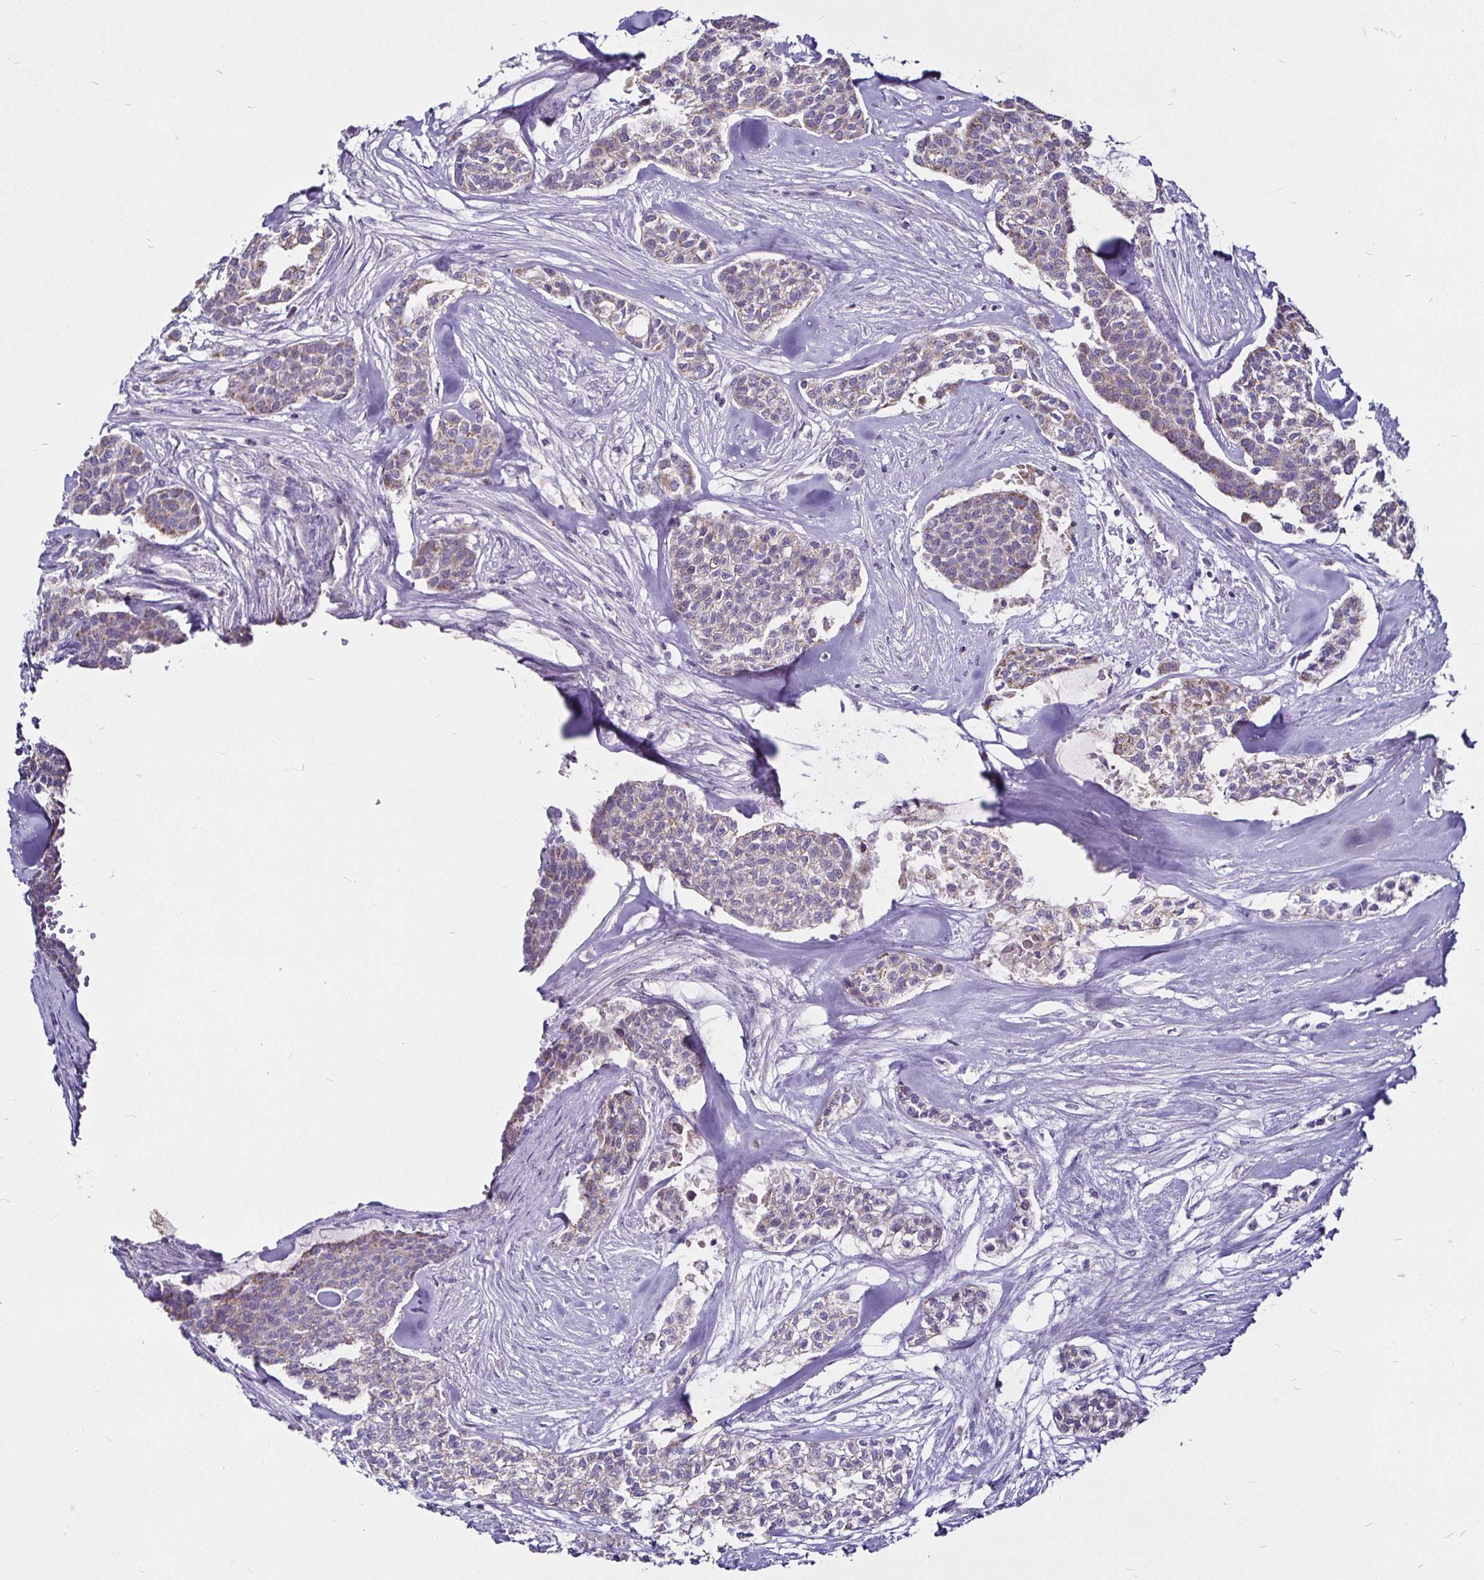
{"staining": {"intensity": "weak", "quantity": "<25%", "location": "cytoplasmic/membranous"}, "tissue": "head and neck cancer", "cell_type": "Tumor cells", "image_type": "cancer", "snomed": [{"axis": "morphology", "description": "Adenocarcinoma, NOS"}, {"axis": "topography", "description": "Head-Neck"}], "caption": "Immunohistochemistry histopathology image of head and neck cancer (adenocarcinoma) stained for a protein (brown), which exhibits no expression in tumor cells. (Brightfield microscopy of DAB (3,3'-diaminobenzidine) immunohistochemistry (IHC) at high magnification).", "gene": "PGAM2", "patient": {"sex": "male", "age": 81}}